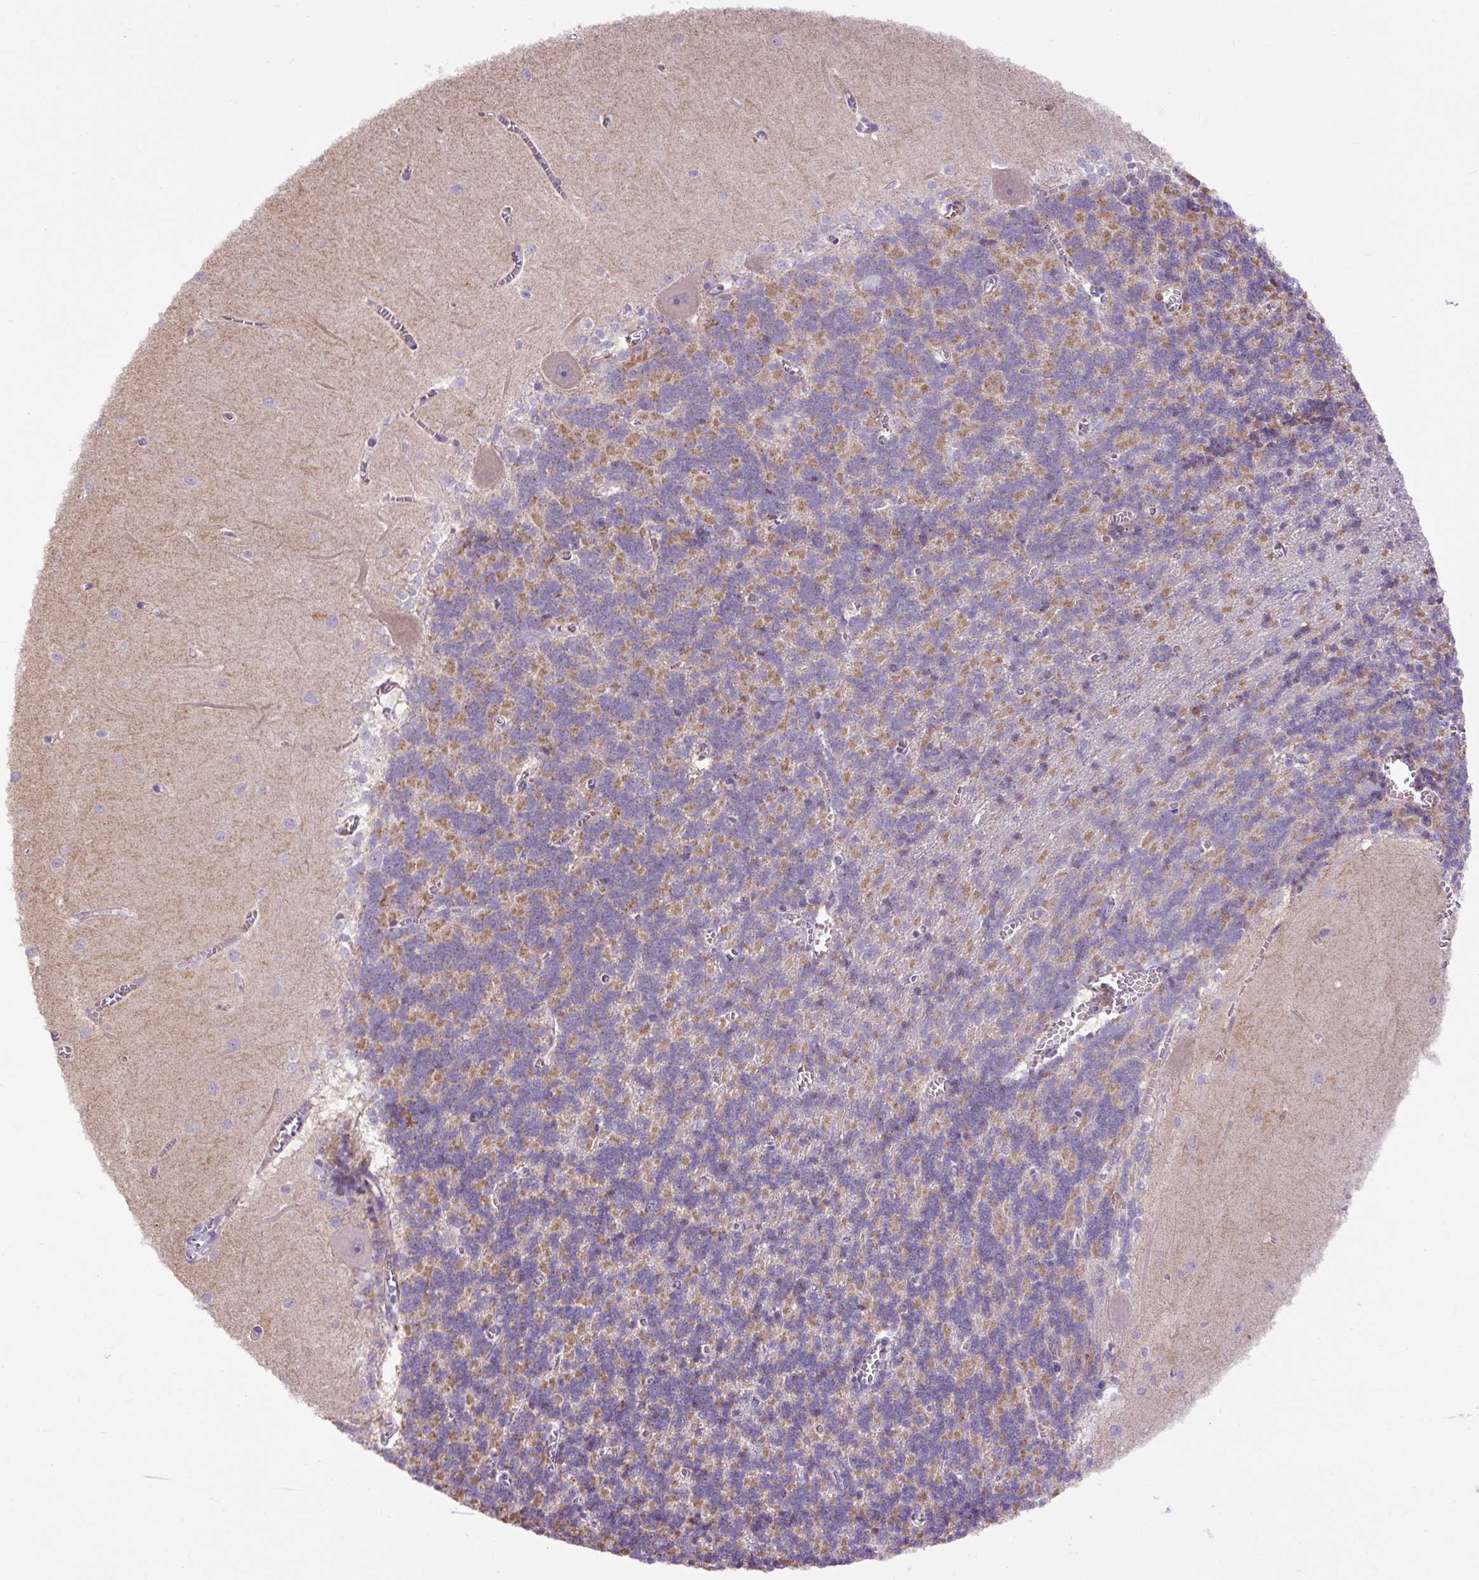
{"staining": {"intensity": "moderate", "quantity": "25%-75%", "location": "cytoplasmic/membranous"}, "tissue": "cerebellum", "cell_type": "Cells in granular layer", "image_type": "normal", "snomed": [{"axis": "morphology", "description": "Normal tissue, NOS"}, {"axis": "topography", "description": "Cerebellum"}], "caption": "Immunohistochemistry (IHC) histopathology image of unremarkable cerebellum: human cerebellum stained using immunohistochemistry (IHC) displays medium levels of moderate protein expression localized specifically in the cytoplasmic/membranous of cells in granular layer, appearing as a cytoplasmic/membranous brown color.", "gene": "SPTBN5", "patient": {"sex": "male", "age": 37}}